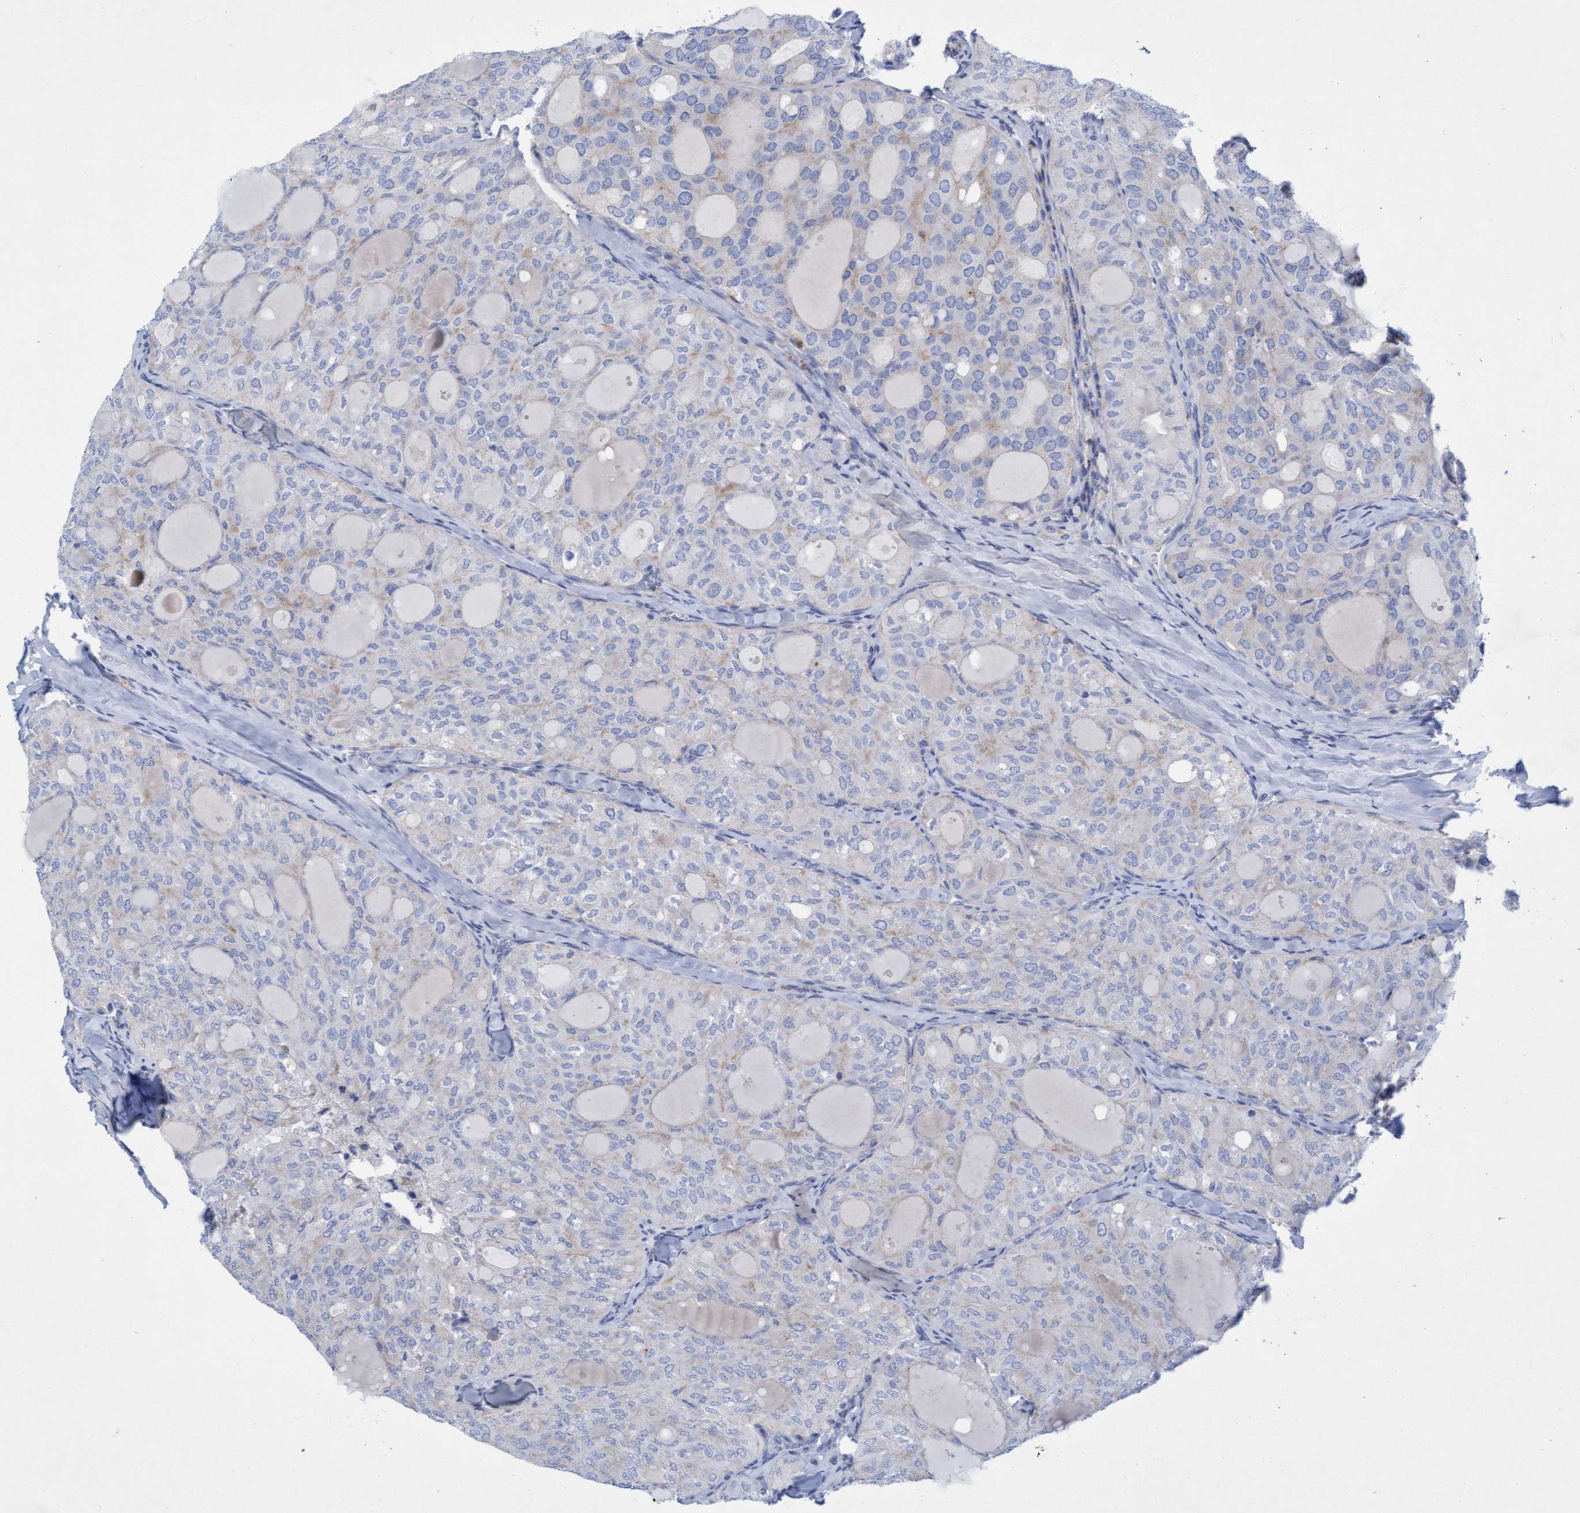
{"staining": {"intensity": "weak", "quantity": "<25%", "location": "cytoplasmic/membranous"}, "tissue": "thyroid cancer", "cell_type": "Tumor cells", "image_type": "cancer", "snomed": [{"axis": "morphology", "description": "Follicular adenoma carcinoma, NOS"}, {"axis": "topography", "description": "Thyroid gland"}], "caption": "Tumor cells show no significant expression in thyroid cancer (follicular adenoma carcinoma).", "gene": "SGSH", "patient": {"sex": "male", "age": 75}}